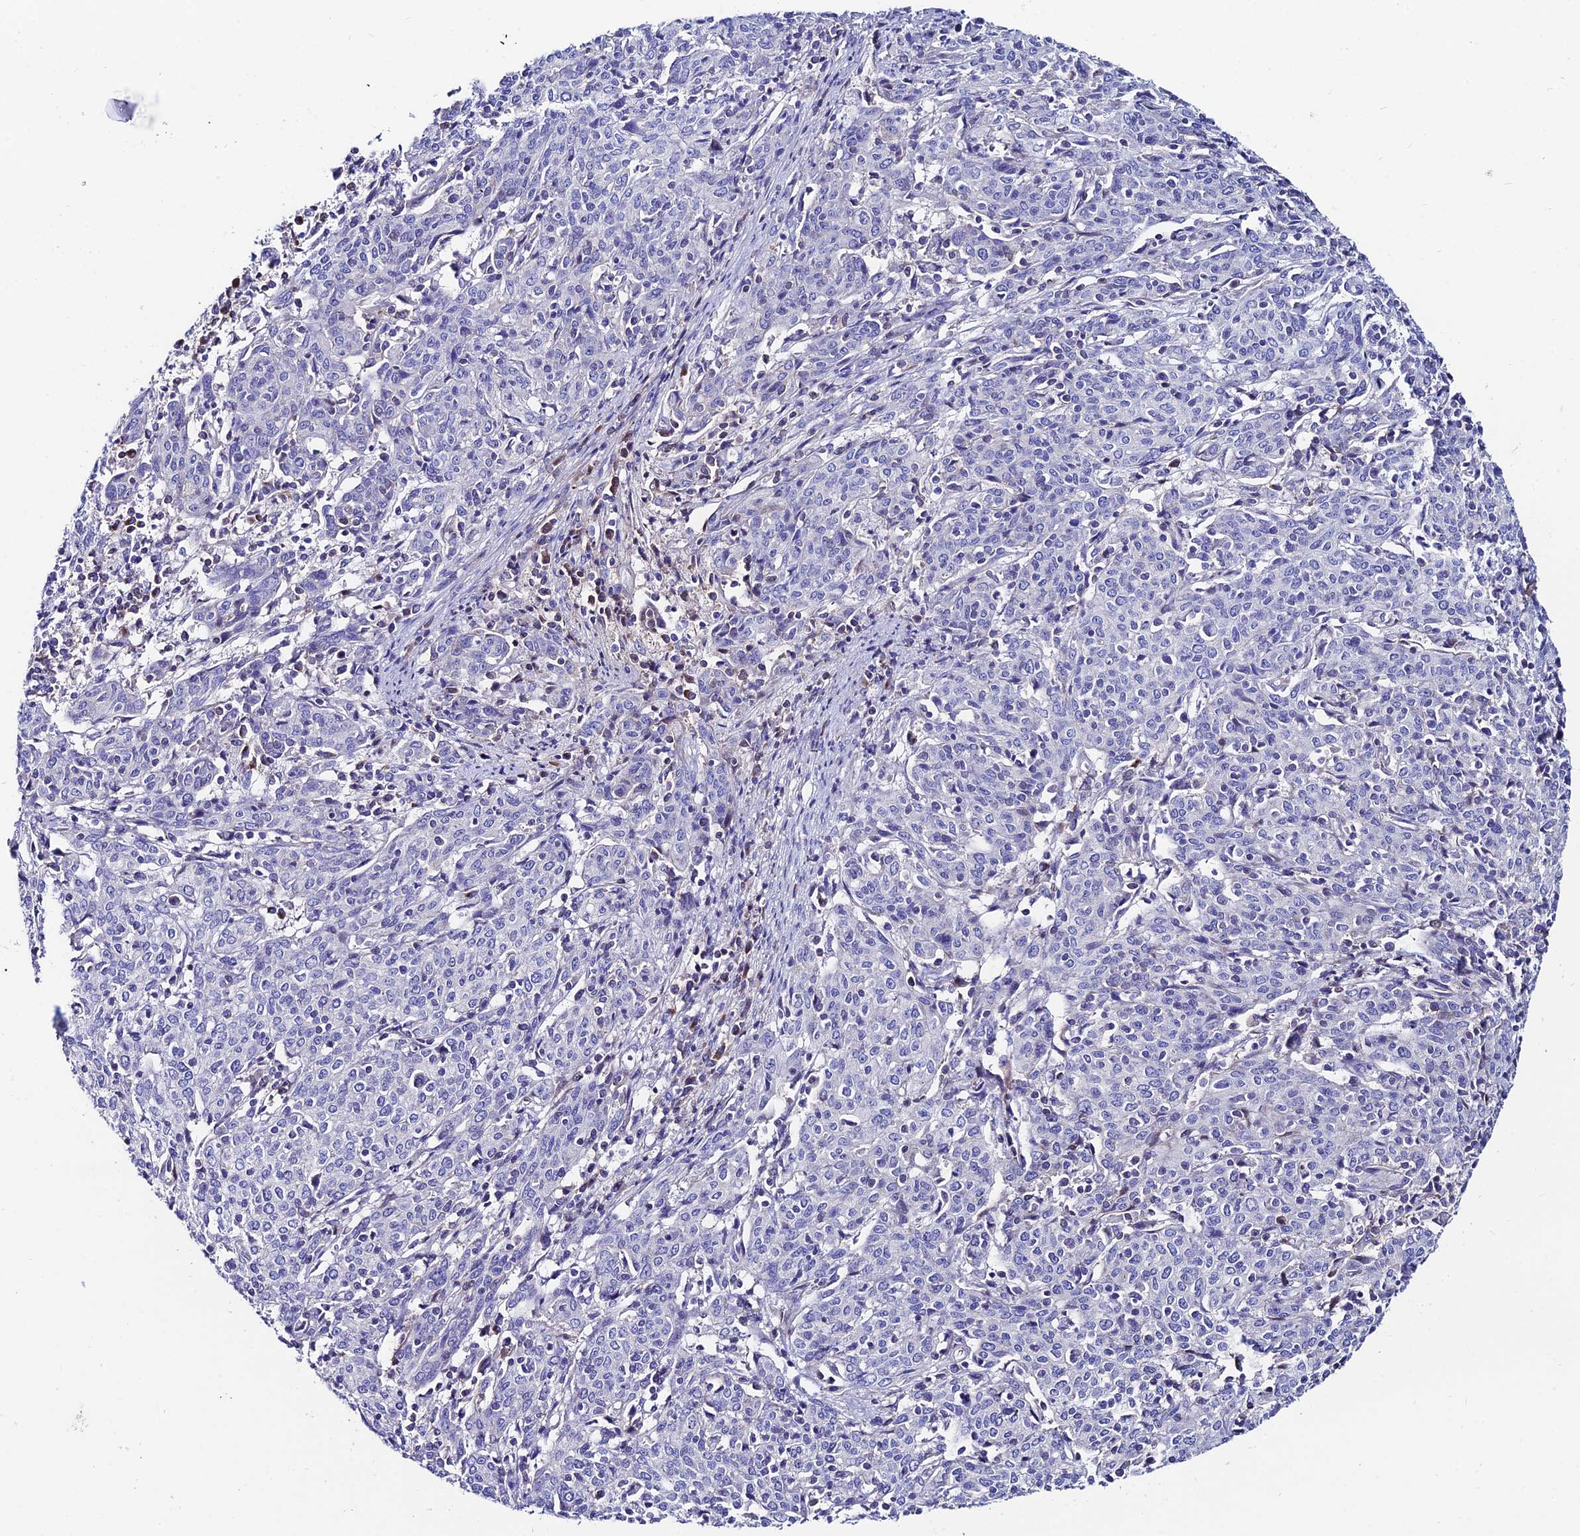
{"staining": {"intensity": "negative", "quantity": "none", "location": "none"}, "tissue": "cervical cancer", "cell_type": "Tumor cells", "image_type": "cancer", "snomed": [{"axis": "morphology", "description": "Squamous cell carcinoma, NOS"}, {"axis": "topography", "description": "Cervix"}], "caption": "IHC of cervical cancer exhibits no expression in tumor cells.", "gene": "SLC25A16", "patient": {"sex": "female", "age": 67}}